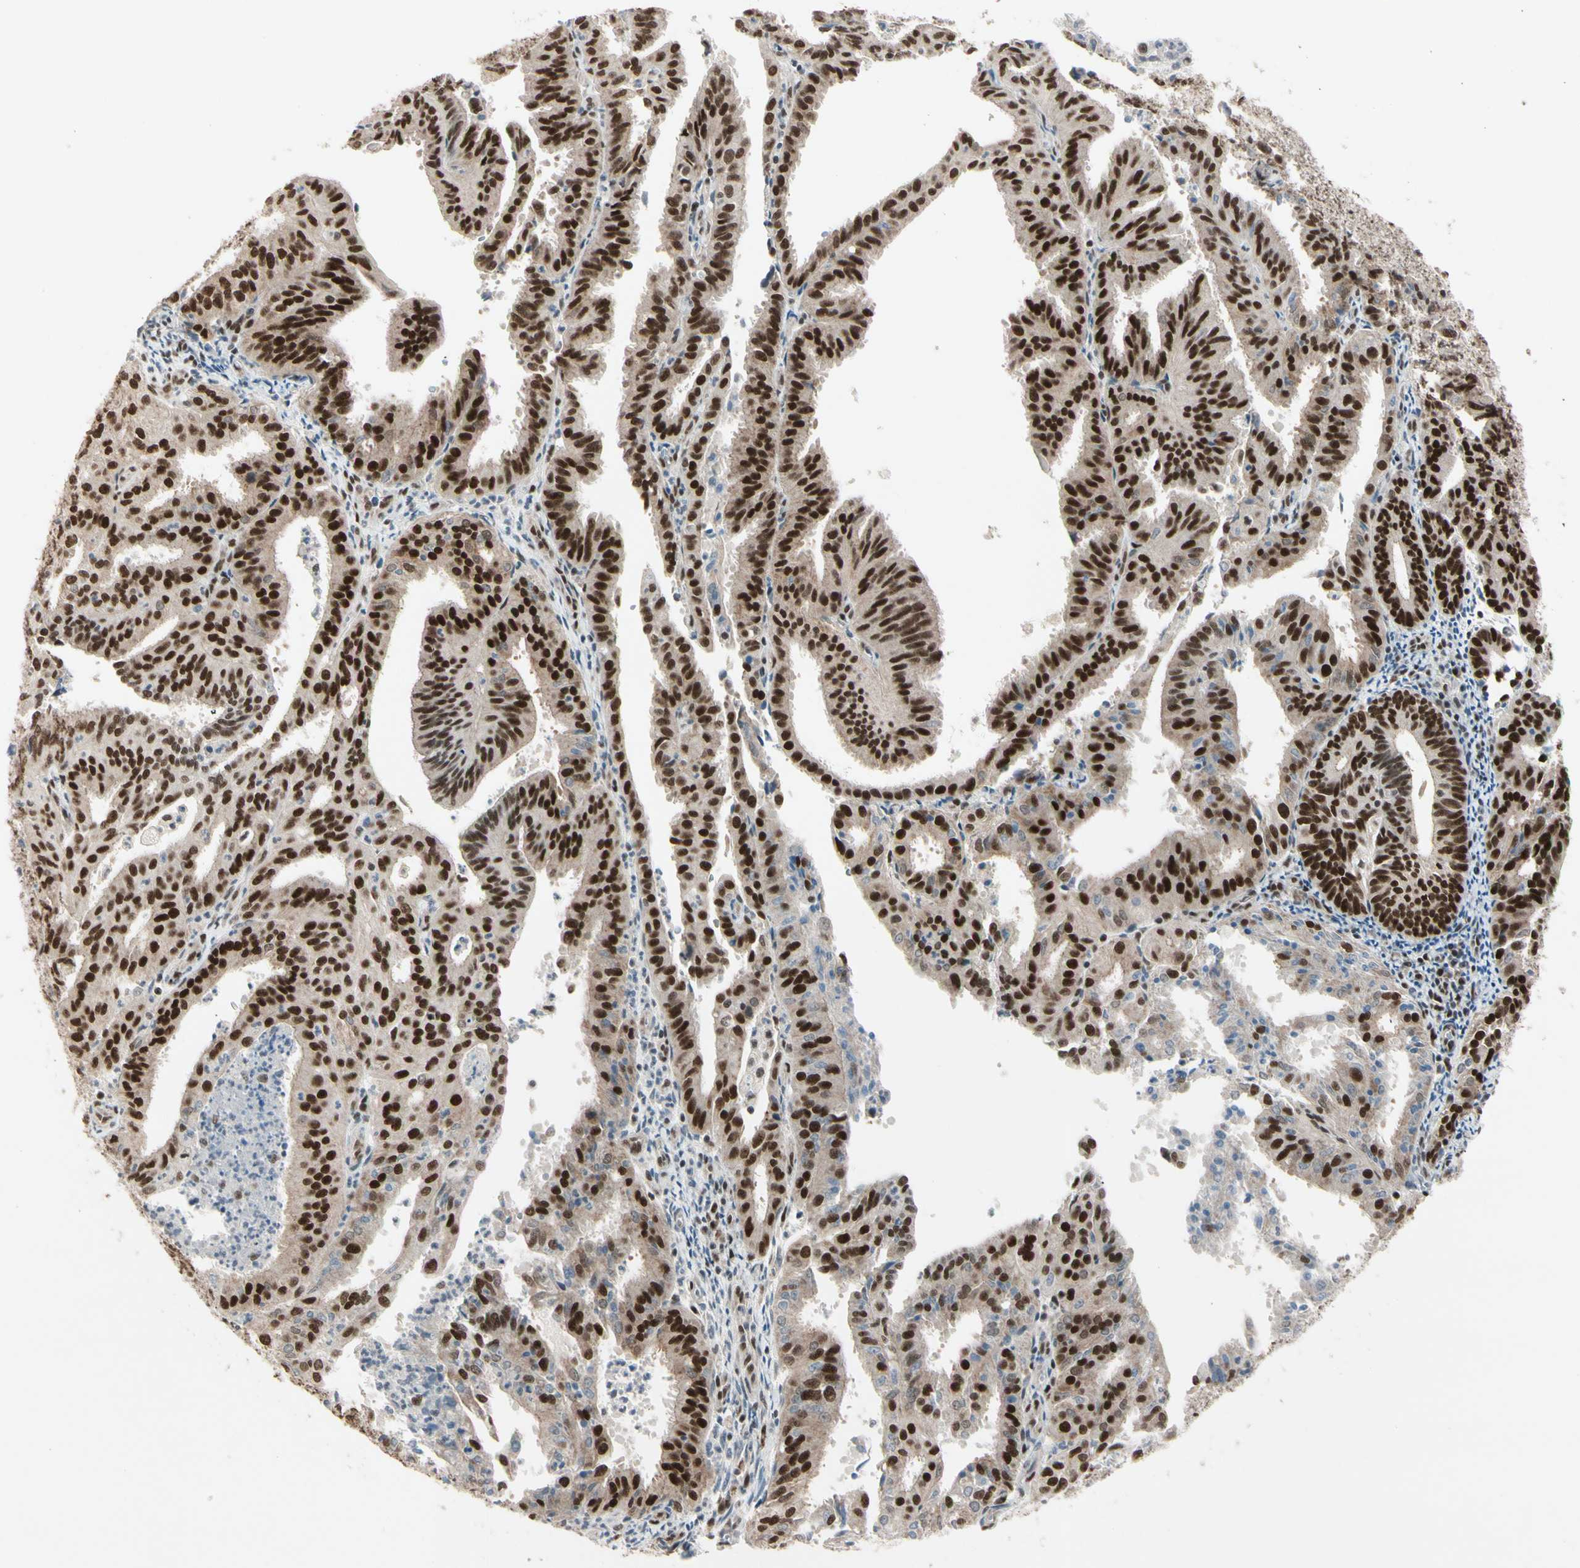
{"staining": {"intensity": "strong", "quantity": ">75%", "location": "nuclear"}, "tissue": "endometrial cancer", "cell_type": "Tumor cells", "image_type": "cancer", "snomed": [{"axis": "morphology", "description": "Adenocarcinoma, NOS"}, {"axis": "topography", "description": "Uterus"}], "caption": "Protein expression analysis of endometrial cancer demonstrates strong nuclear positivity in approximately >75% of tumor cells. The staining was performed using DAB, with brown indicating positive protein expression. Nuclei are stained blue with hematoxylin.", "gene": "CHAMP1", "patient": {"sex": "female", "age": 60}}